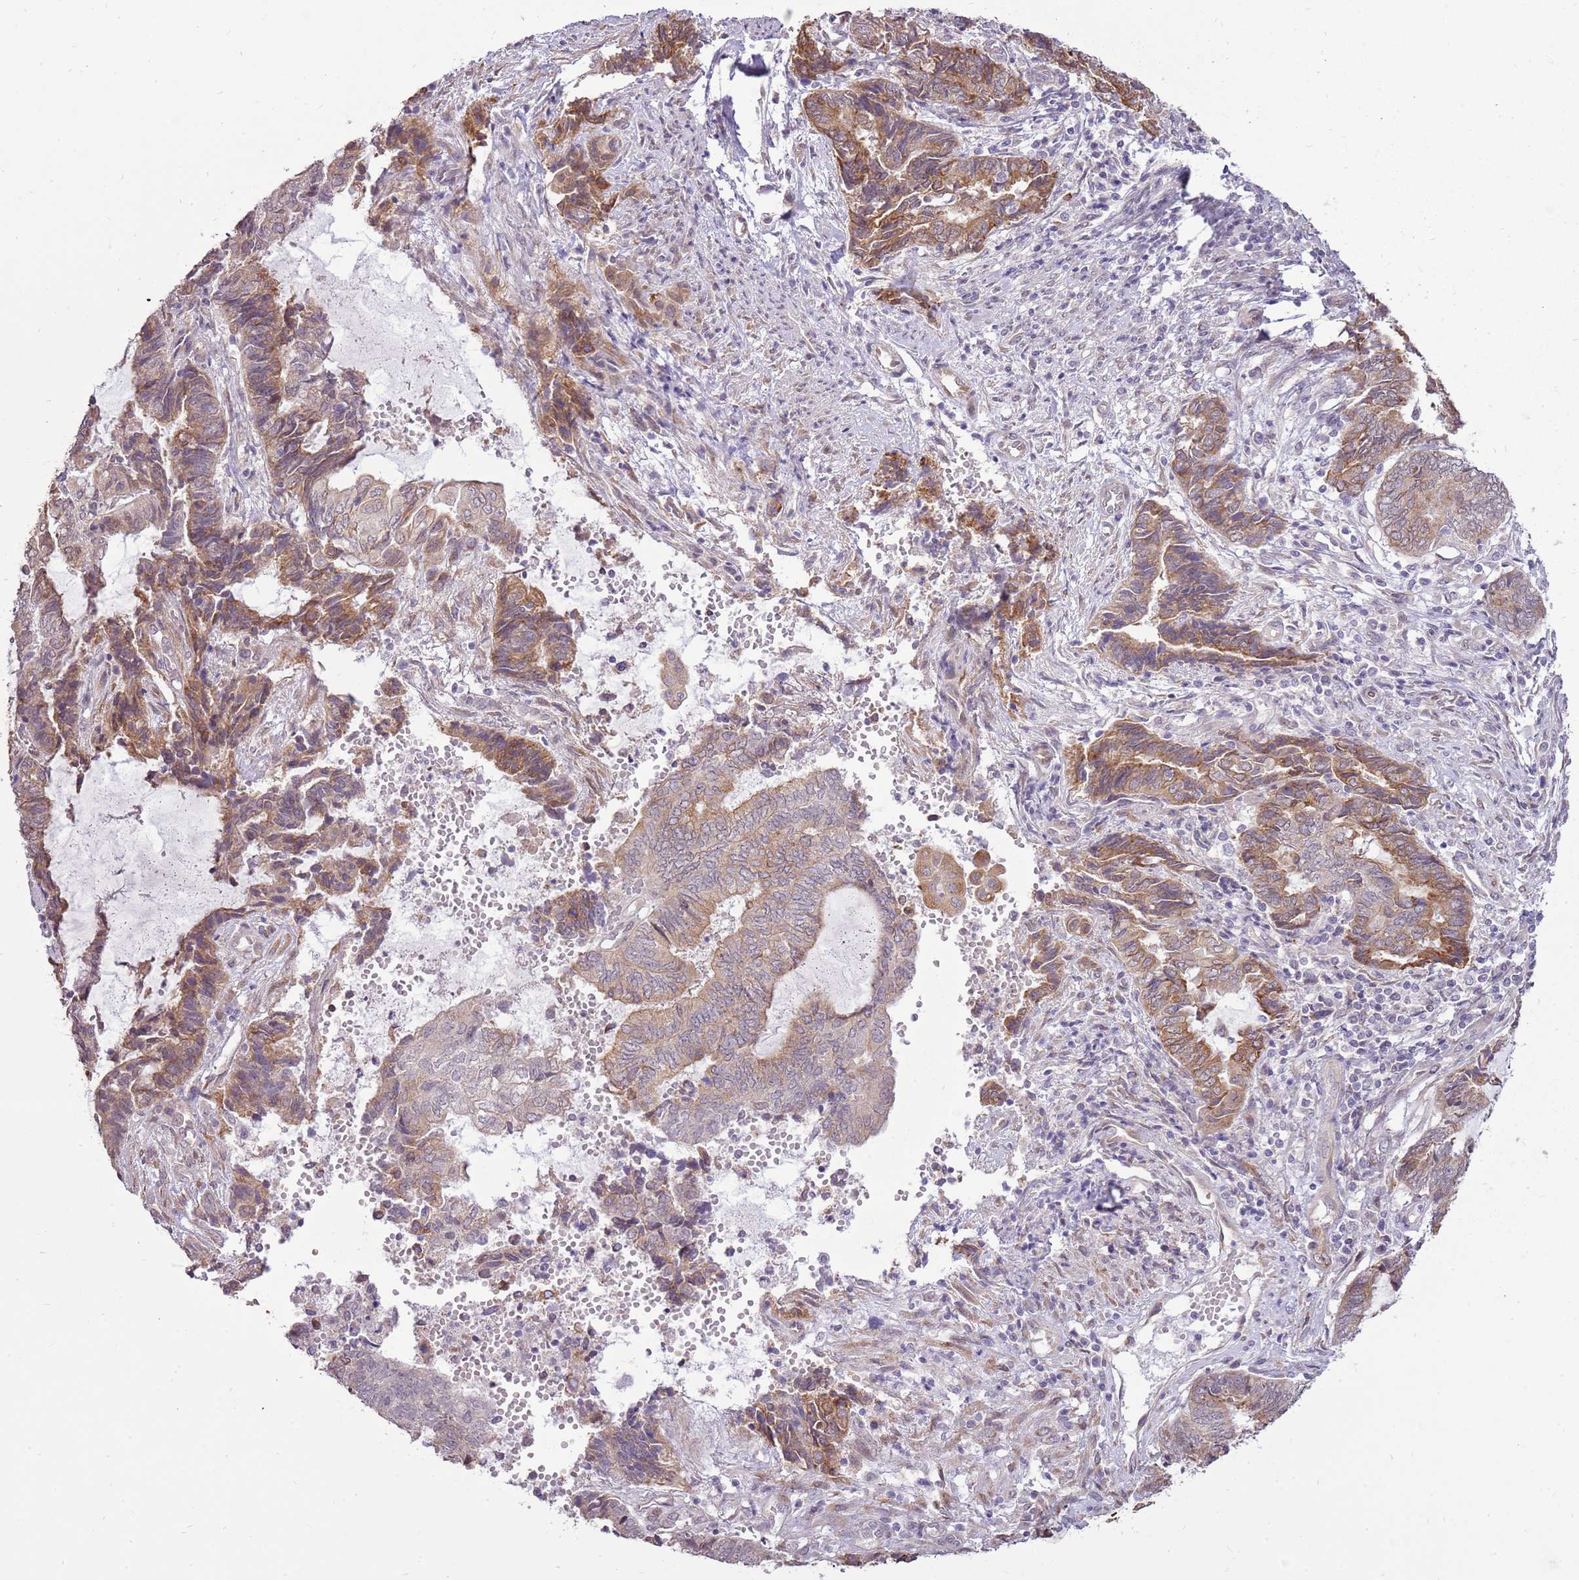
{"staining": {"intensity": "moderate", "quantity": "25%-75%", "location": "cytoplasmic/membranous"}, "tissue": "endometrial cancer", "cell_type": "Tumor cells", "image_type": "cancer", "snomed": [{"axis": "morphology", "description": "Adenocarcinoma, NOS"}, {"axis": "topography", "description": "Uterus"}, {"axis": "topography", "description": "Endometrium"}], "caption": "An immunohistochemistry (IHC) micrograph of neoplastic tissue is shown. Protein staining in brown highlights moderate cytoplasmic/membranous positivity in endometrial adenocarcinoma within tumor cells.", "gene": "UGGT2", "patient": {"sex": "female", "age": 70}}